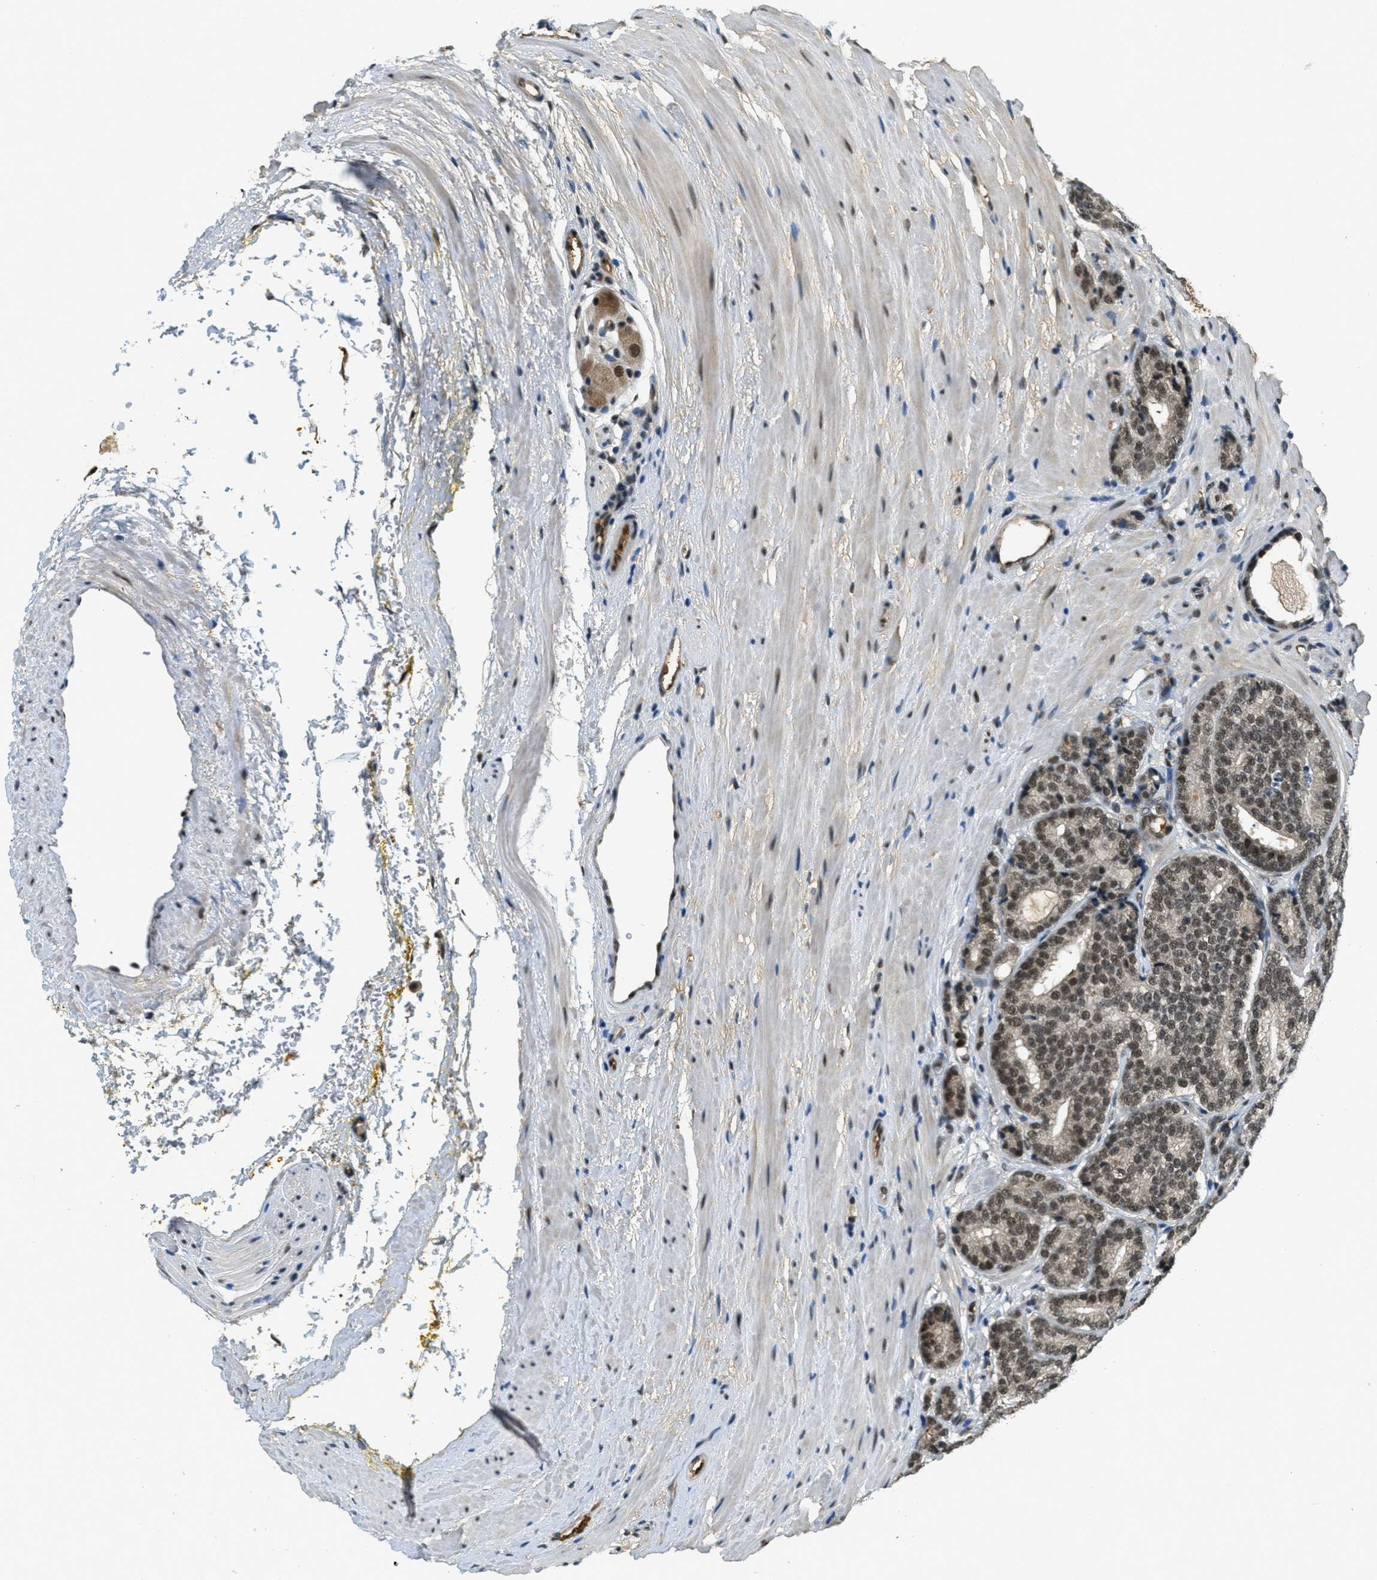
{"staining": {"intensity": "moderate", "quantity": ">75%", "location": "nuclear"}, "tissue": "prostate cancer", "cell_type": "Tumor cells", "image_type": "cancer", "snomed": [{"axis": "morphology", "description": "Adenocarcinoma, High grade"}, {"axis": "topography", "description": "Prostate"}], "caption": "A histopathology image showing moderate nuclear staining in about >75% of tumor cells in adenocarcinoma (high-grade) (prostate), as visualized by brown immunohistochemical staining.", "gene": "ZNF148", "patient": {"sex": "male", "age": 61}}